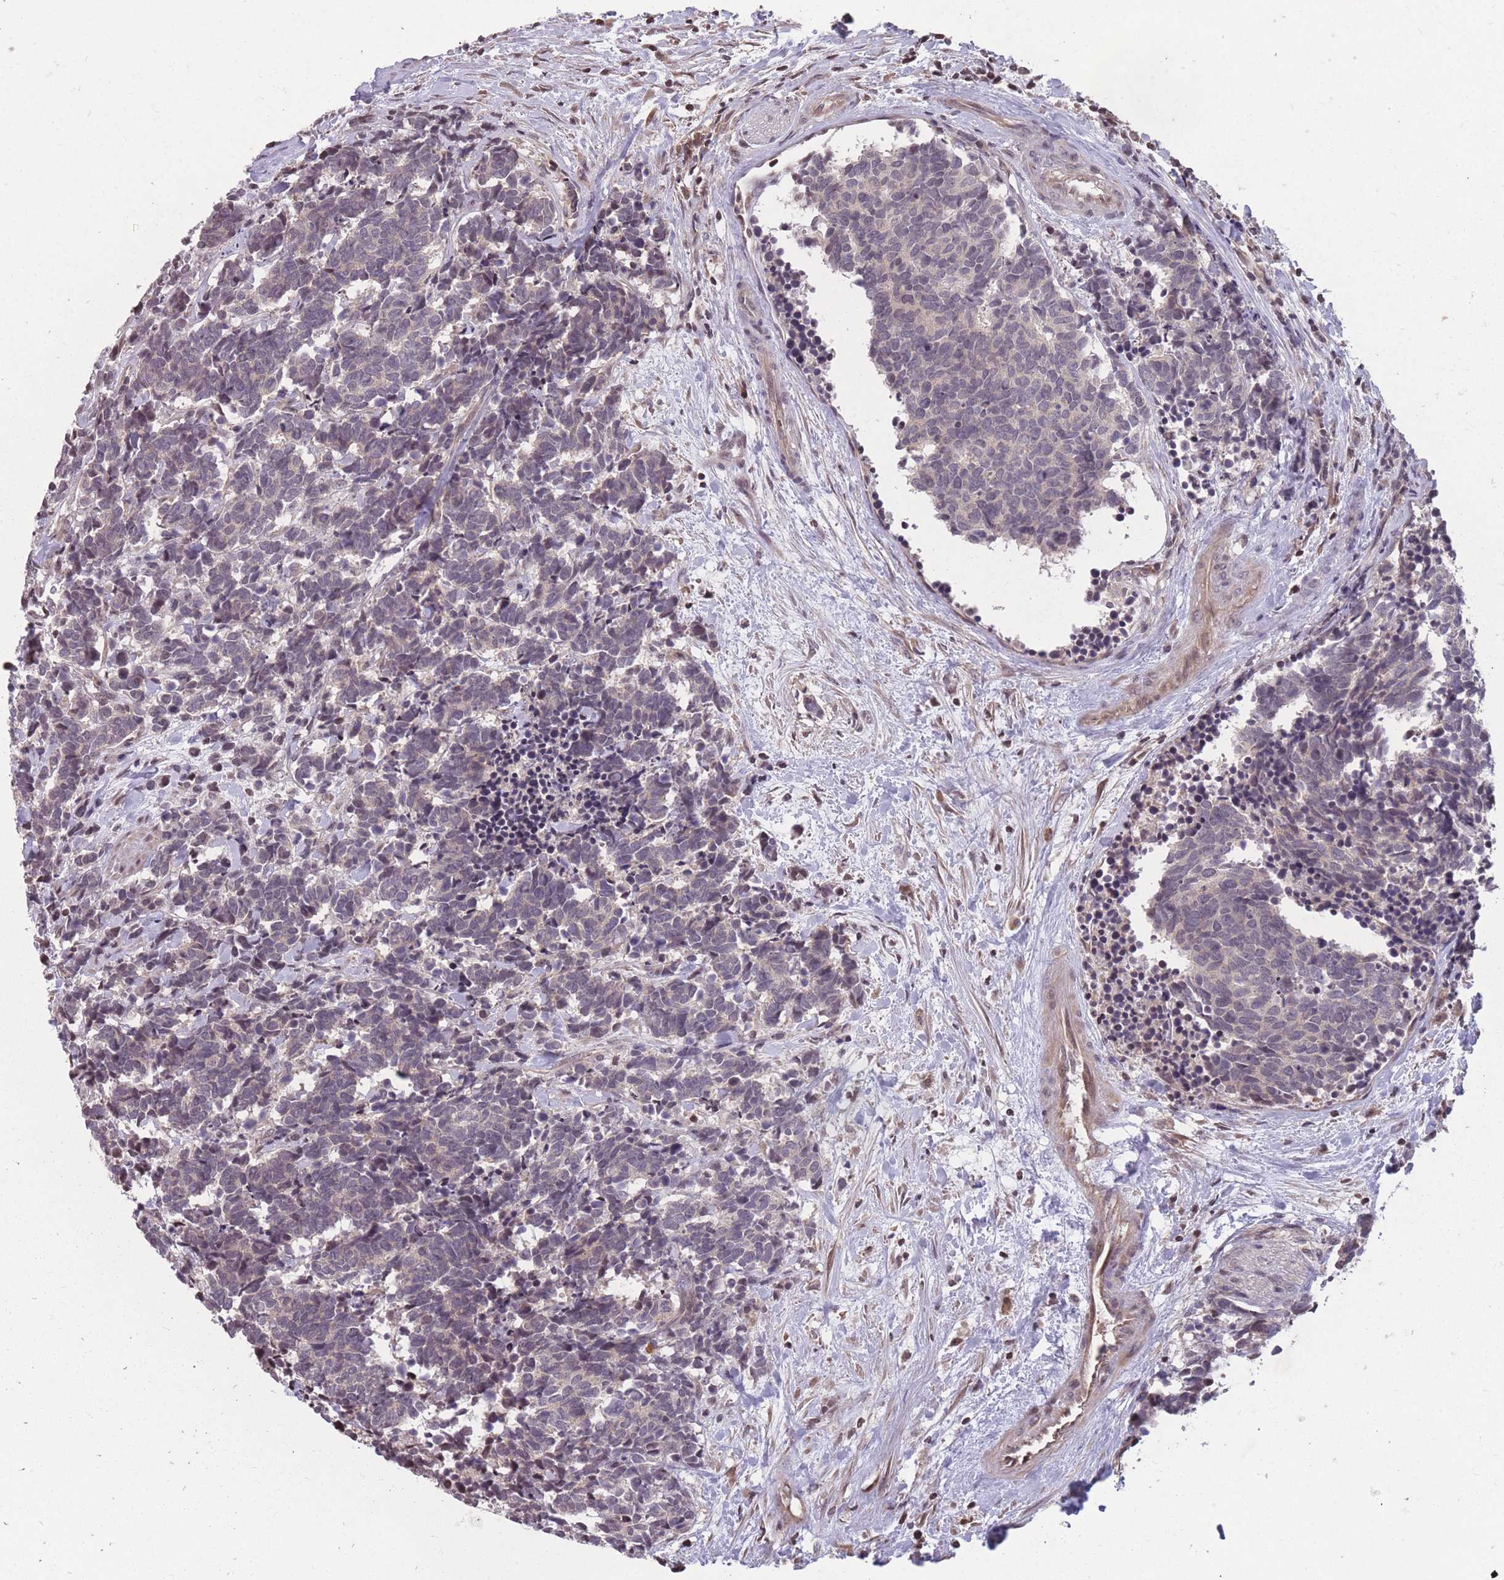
{"staining": {"intensity": "weak", "quantity": "<25%", "location": "cytoplasmic/membranous"}, "tissue": "carcinoid", "cell_type": "Tumor cells", "image_type": "cancer", "snomed": [{"axis": "morphology", "description": "Carcinoma, NOS"}, {"axis": "morphology", "description": "Carcinoid, malignant, NOS"}, {"axis": "topography", "description": "Prostate"}], "caption": "The IHC photomicrograph has no significant expression in tumor cells of carcinoid tissue.", "gene": "GGT5", "patient": {"sex": "male", "age": 57}}